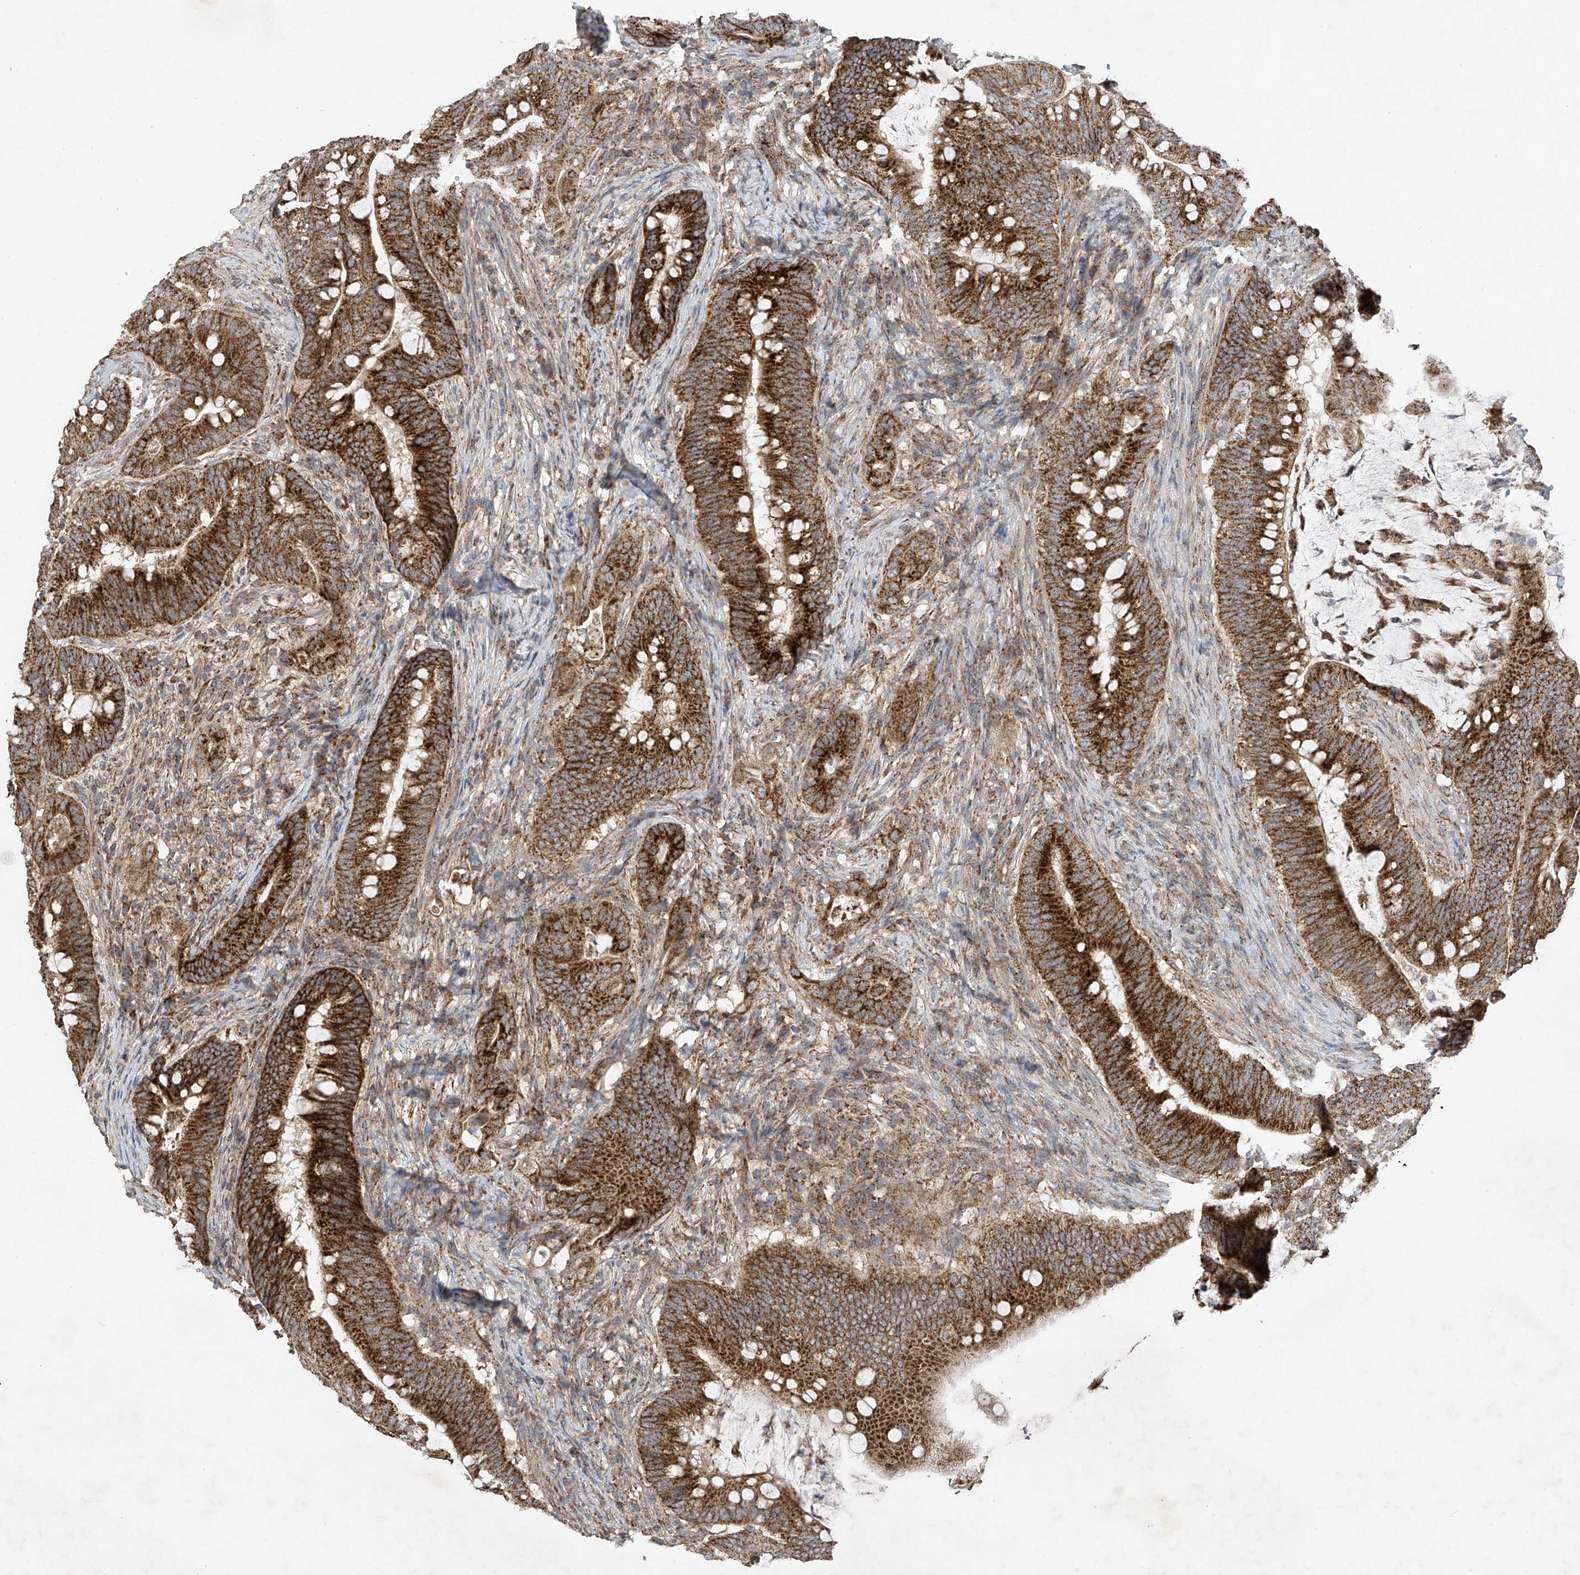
{"staining": {"intensity": "strong", "quantity": ">75%", "location": "cytoplasmic/membranous"}, "tissue": "colorectal cancer", "cell_type": "Tumor cells", "image_type": "cancer", "snomed": [{"axis": "morphology", "description": "Adenocarcinoma, NOS"}, {"axis": "topography", "description": "Colon"}], "caption": "Immunohistochemistry (IHC) image of neoplastic tissue: human colorectal adenocarcinoma stained using immunohistochemistry (IHC) exhibits high levels of strong protein expression localized specifically in the cytoplasmic/membranous of tumor cells, appearing as a cytoplasmic/membranous brown color.", "gene": "UQCC1", "patient": {"sex": "female", "age": 66}}